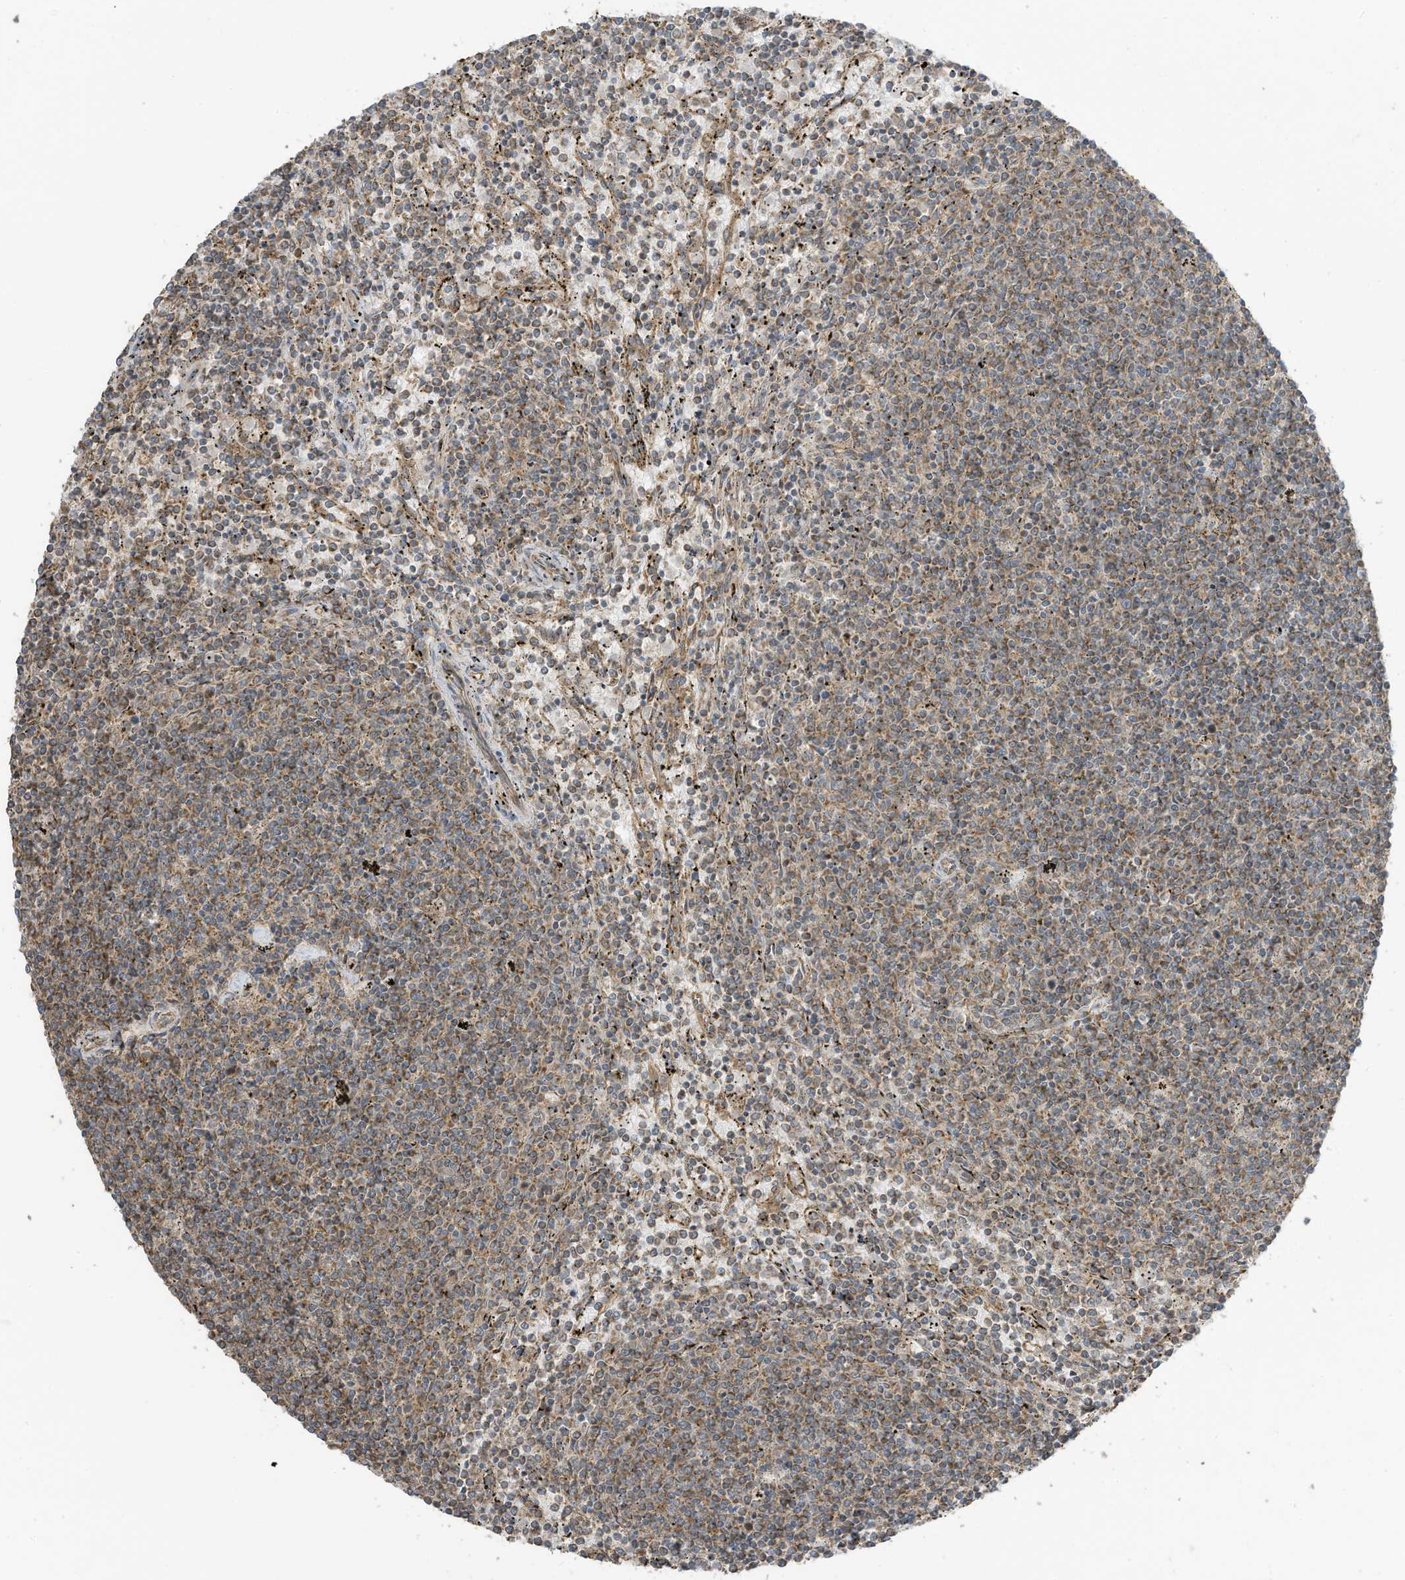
{"staining": {"intensity": "moderate", "quantity": "25%-75%", "location": "cytoplasmic/membranous"}, "tissue": "lymphoma", "cell_type": "Tumor cells", "image_type": "cancer", "snomed": [{"axis": "morphology", "description": "Malignant lymphoma, non-Hodgkin's type, Low grade"}, {"axis": "topography", "description": "Spleen"}], "caption": "Malignant lymphoma, non-Hodgkin's type (low-grade) stained with a protein marker reveals moderate staining in tumor cells.", "gene": "CGAS", "patient": {"sex": "female", "age": 50}}